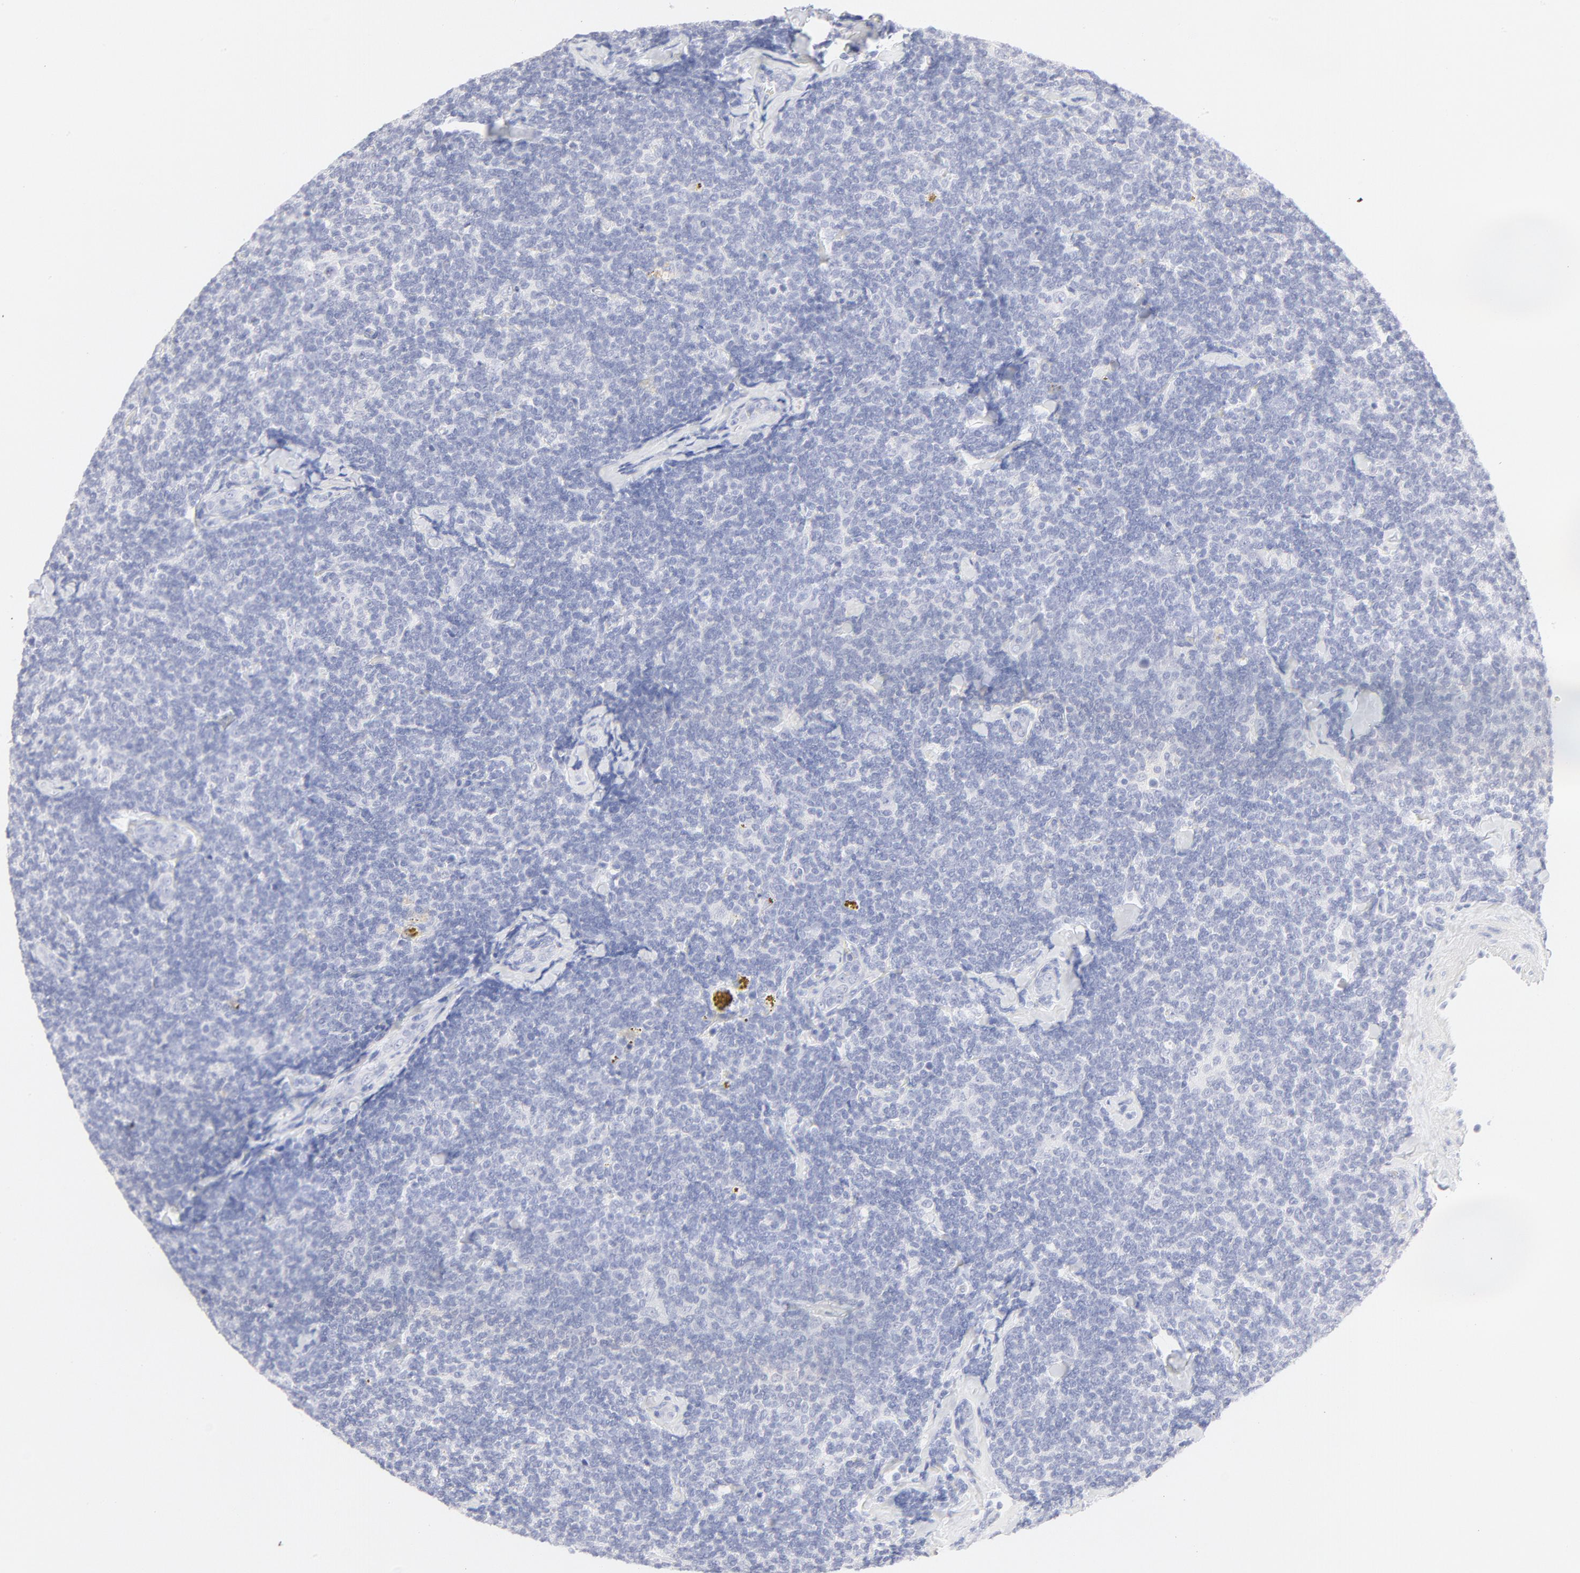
{"staining": {"intensity": "negative", "quantity": "none", "location": "none"}, "tissue": "lymphoma", "cell_type": "Tumor cells", "image_type": "cancer", "snomed": [{"axis": "morphology", "description": "Malignant lymphoma, non-Hodgkin's type, Low grade"}, {"axis": "topography", "description": "Lymph node"}], "caption": "Tumor cells are negative for protein expression in human lymphoma. Brightfield microscopy of IHC stained with DAB (brown) and hematoxylin (blue), captured at high magnification.", "gene": "ELF3", "patient": {"sex": "female", "age": 56}}